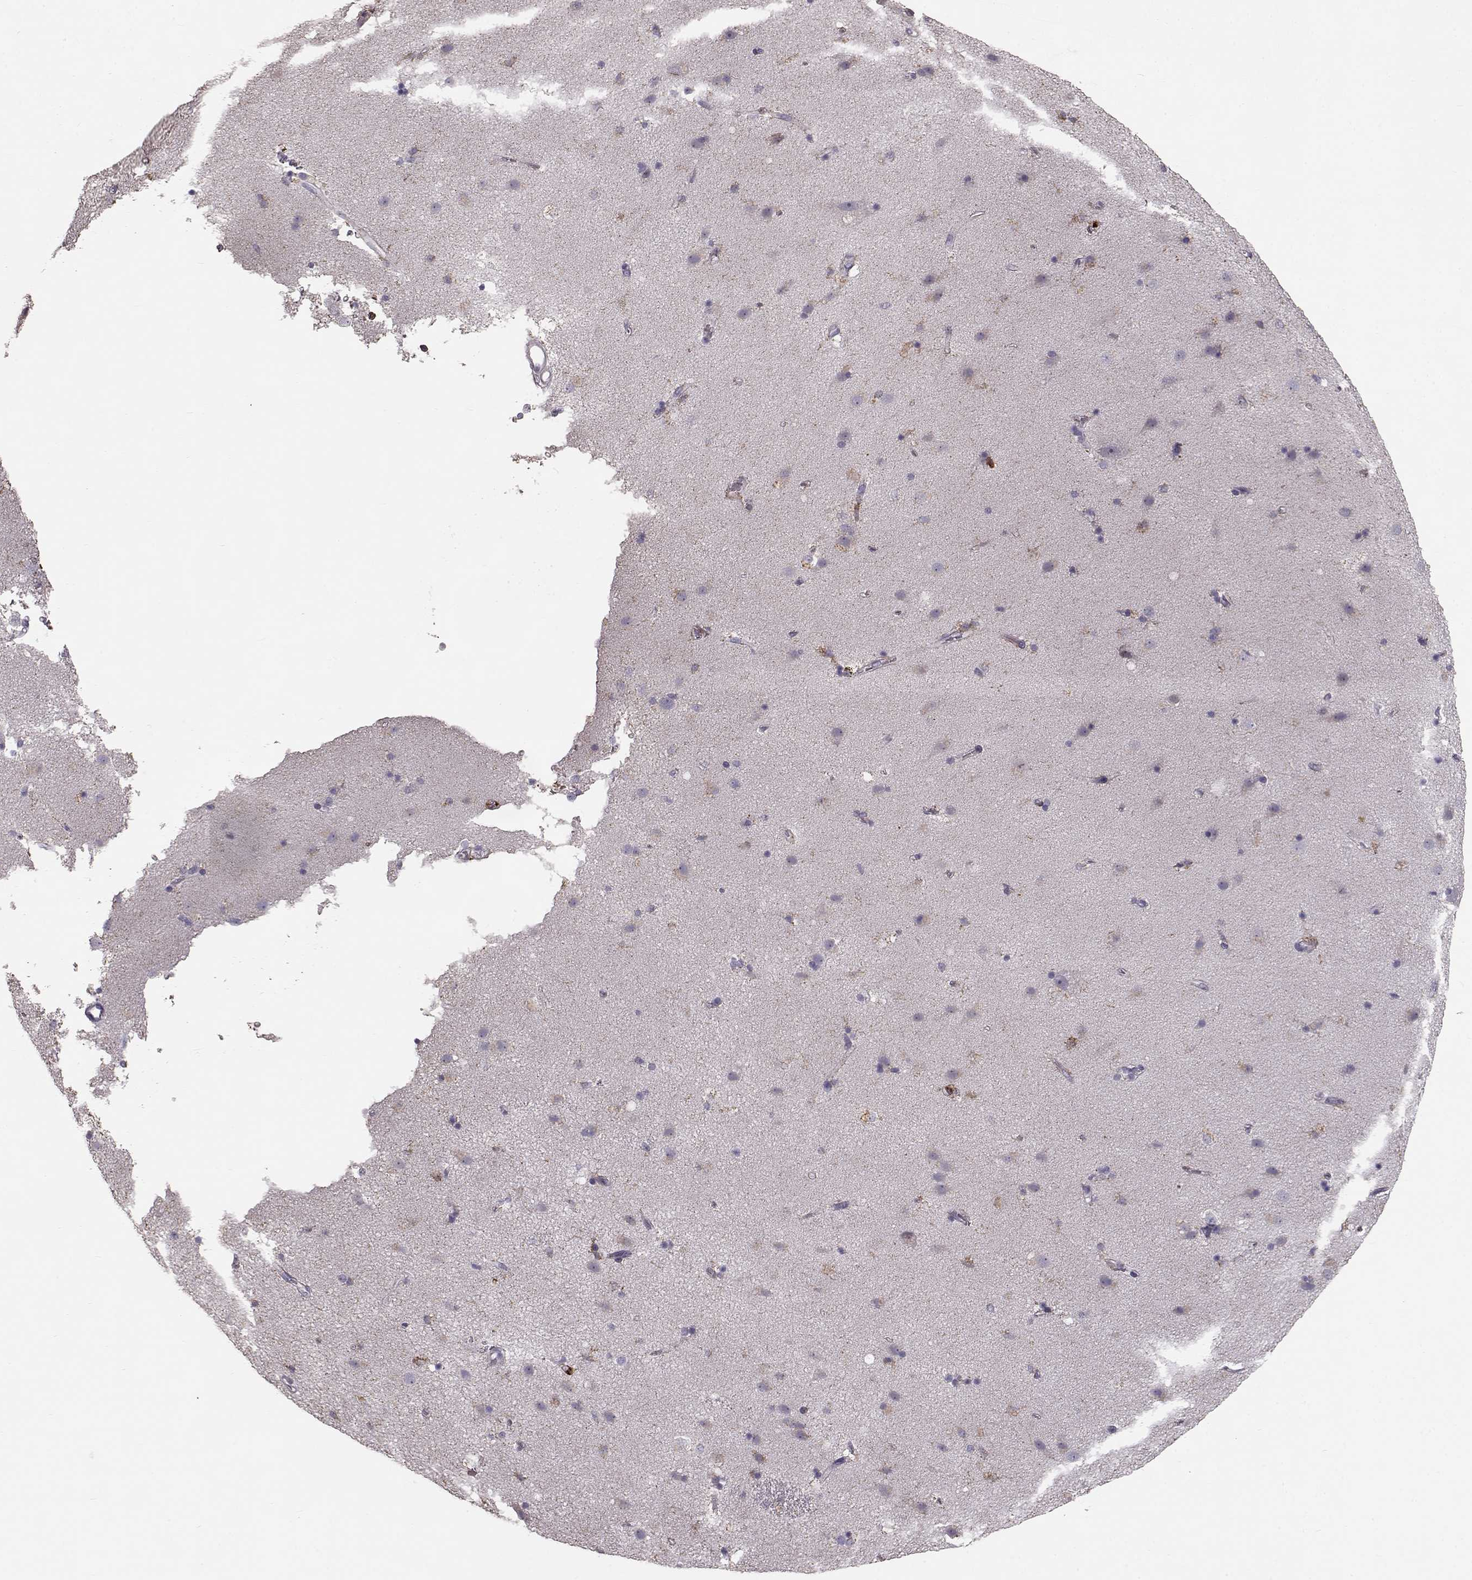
{"staining": {"intensity": "negative", "quantity": "none", "location": "none"}, "tissue": "caudate", "cell_type": "Glial cells", "image_type": "normal", "snomed": [{"axis": "morphology", "description": "Normal tissue, NOS"}, {"axis": "topography", "description": "Lateral ventricle wall"}], "caption": "DAB (3,3'-diaminobenzidine) immunohistochemical staining of normal caudate displays no significant expression in glial cells.", "gene": "CCNF", "patient": {"sex": "female", "age": 71}}